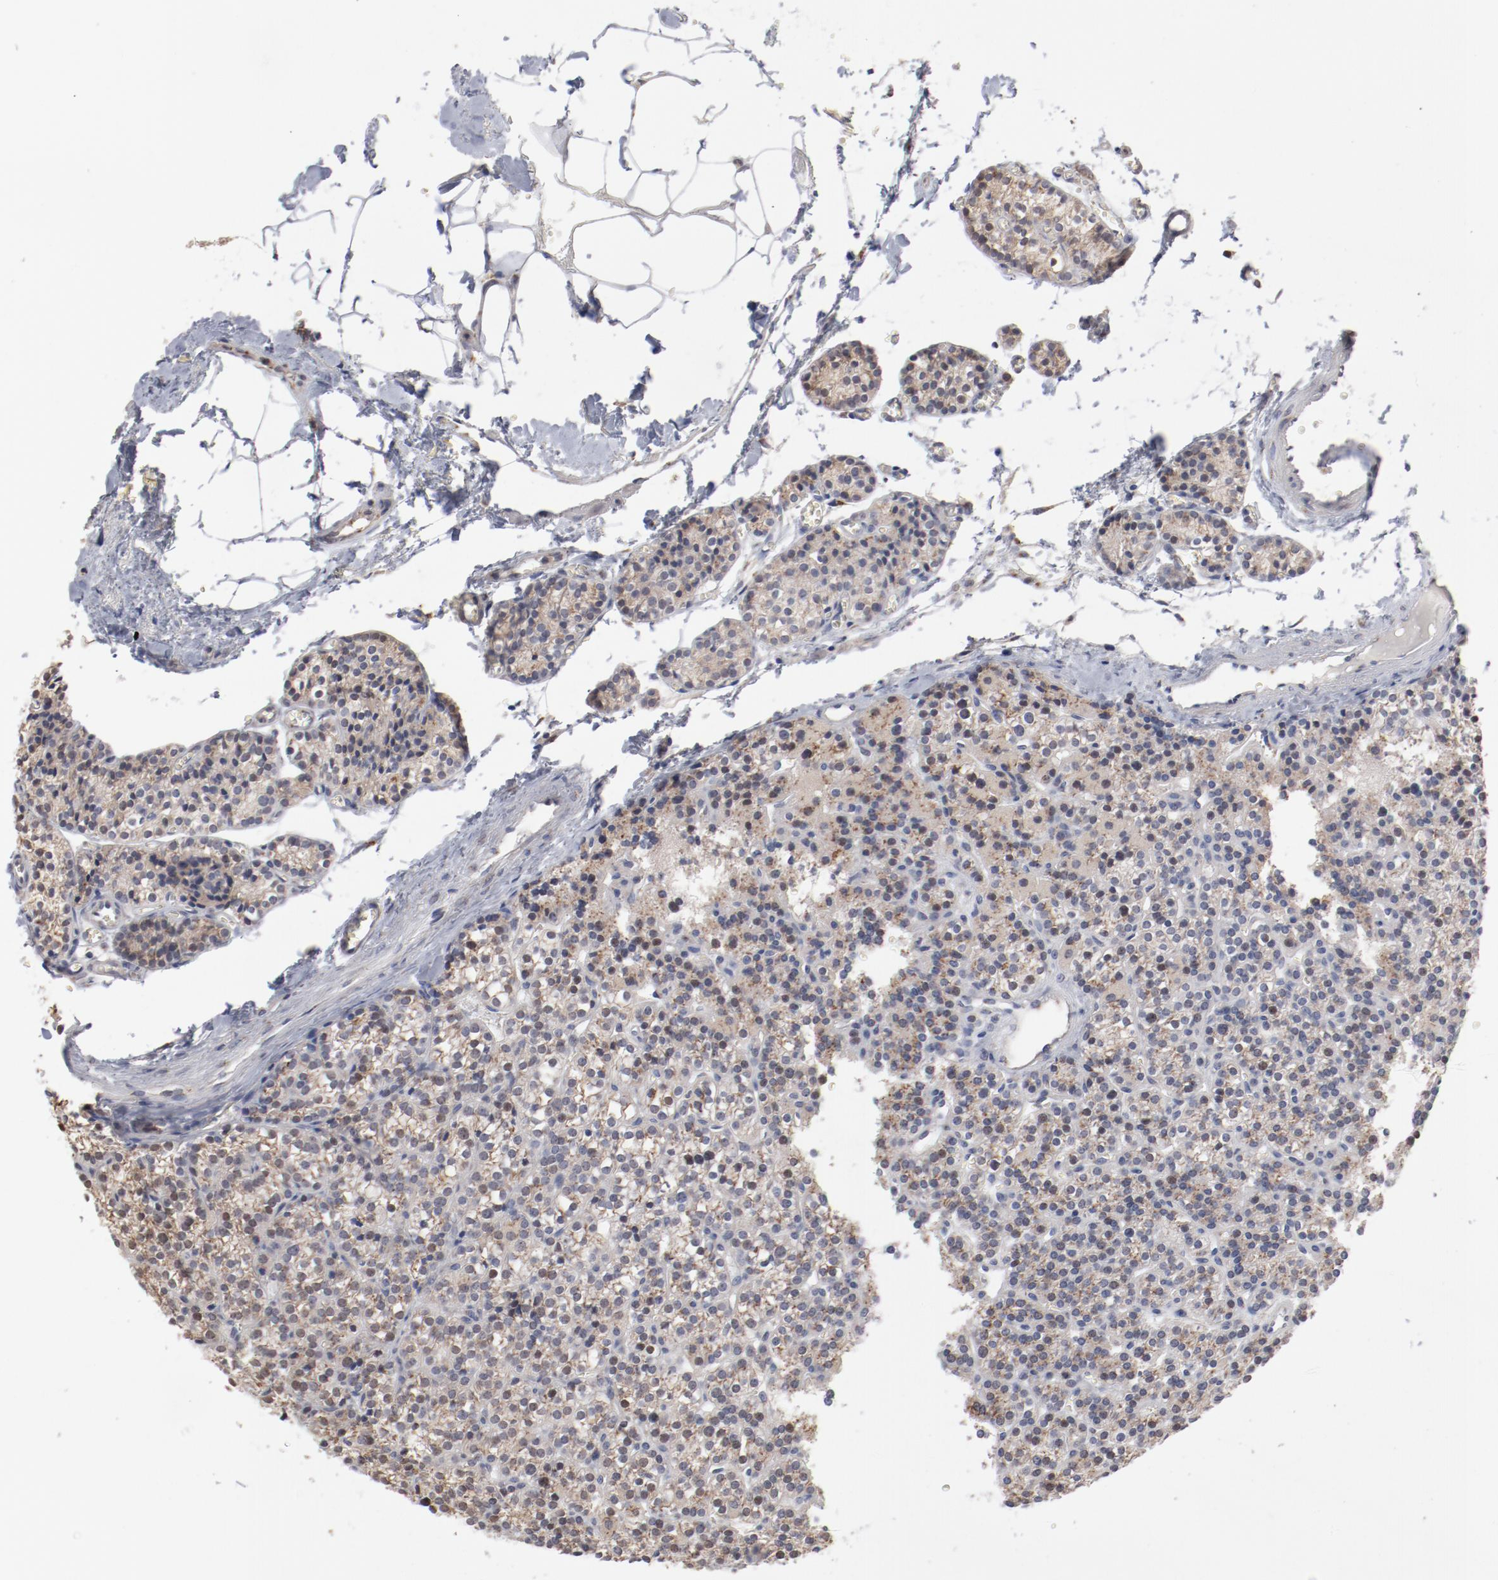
{"staining": {"intensity": "weak", "quantity": ">75%", "location": "cytoplasmic/membranous"}, "tissue": "parathyroid gland", "cell_type": "Glandular cells", "image_type": "normal", "snomed": [{"axis": "morphology", "description": "Normal tissue, NOS"}, {"axis": "topography", "description": "Parathyroid gland"}], "caption": "A histopathology image of parathyroid gland stained for a protein displays weak cytoplasmic/membranous brown staining in glandular cells. Nuclei are stained in blue.", "gene": "AK7", "patient": {"sex": "female", "age": 50}}